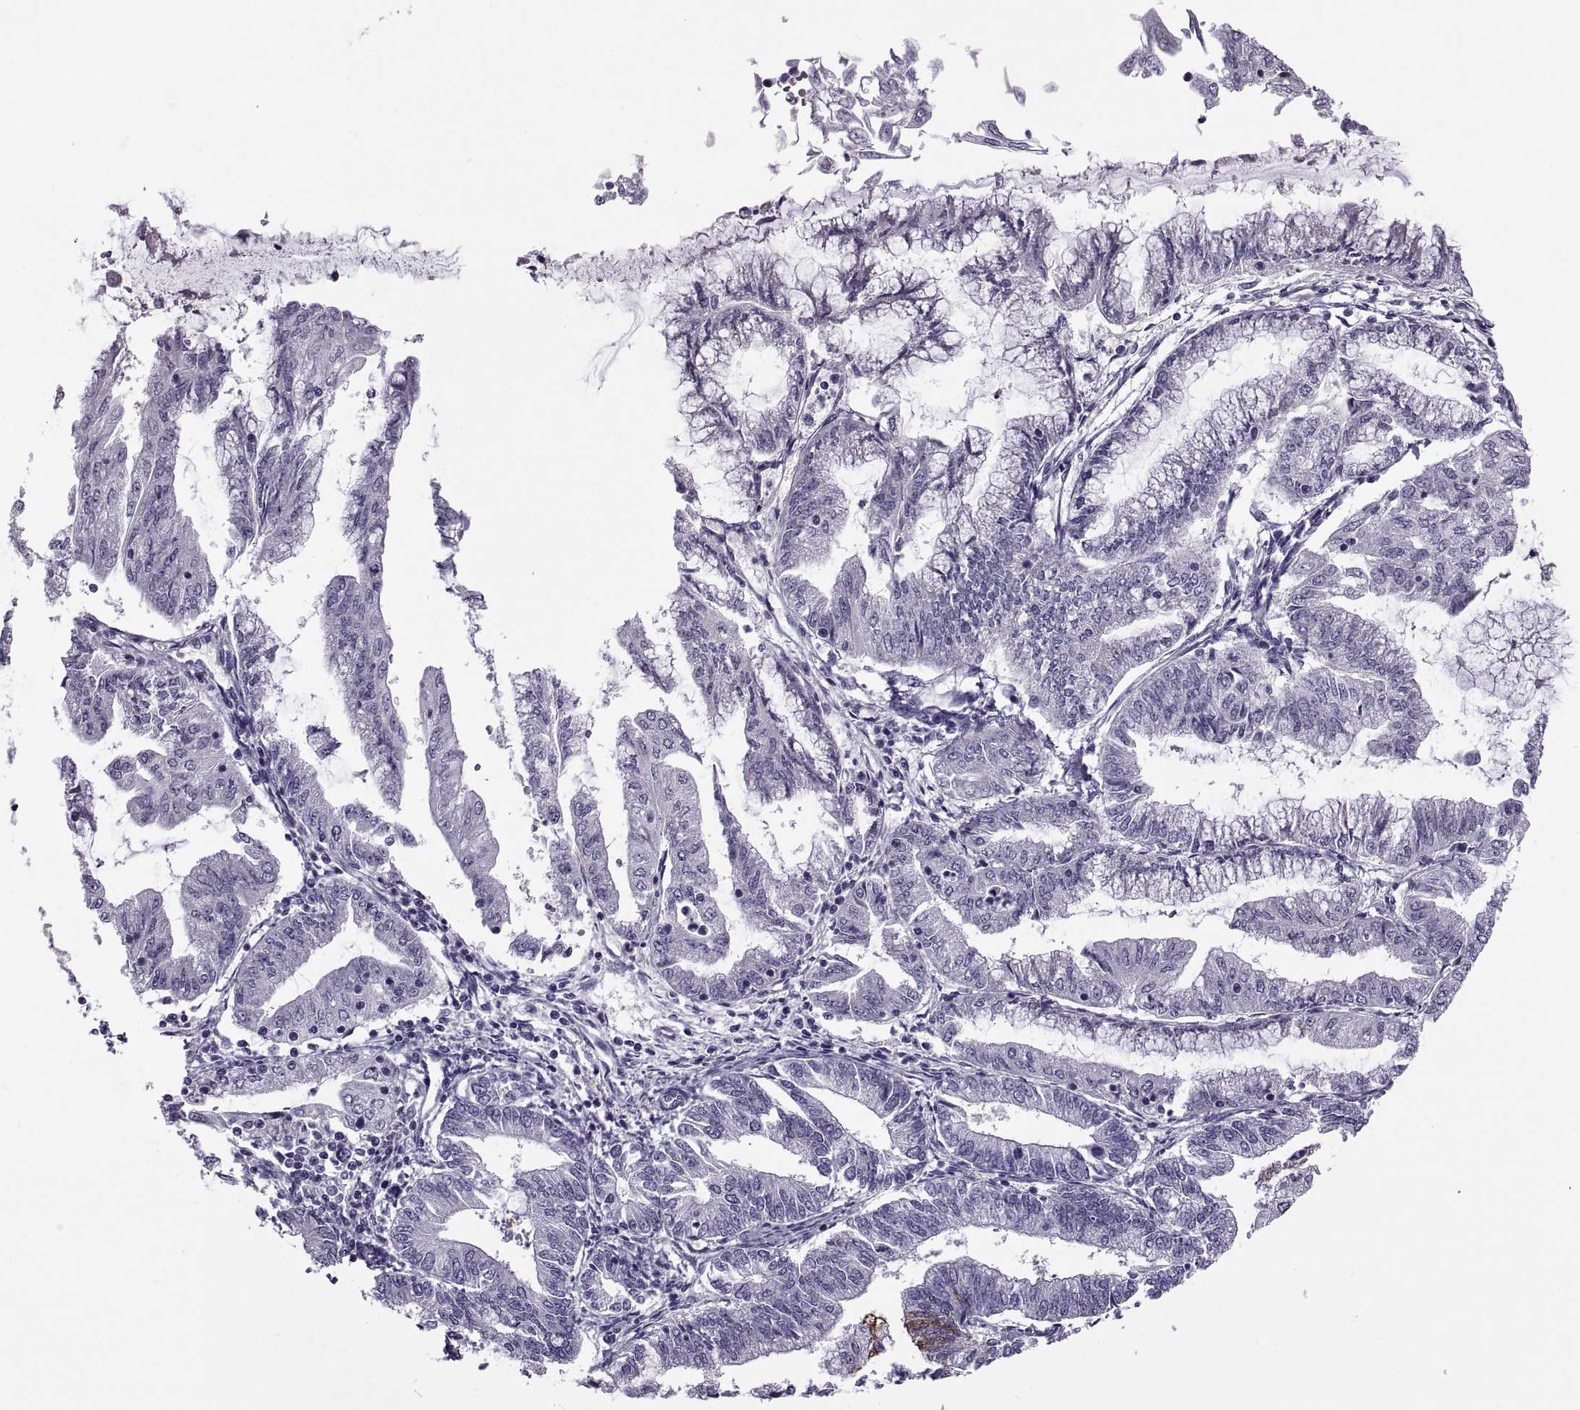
{"staining": {"intensity": "negative", "quantity": "none", "location": "none"}, "tissue": "endometrial cancer", "cell_type": "Tumor cells", "image_type": "cancer", "snomed": [{"axis": "morphology", "description": "Adenocarcinoma, NOS"}, {"axis": "topography", "description": "Endometrium"}], "caption": "Endometrial adenocarcinoma was stained to show a protein in brown. There is no significant staining in tumor cells.", "gene": "MAGEB1", "patient": {"sex": "female", "age": 55}}